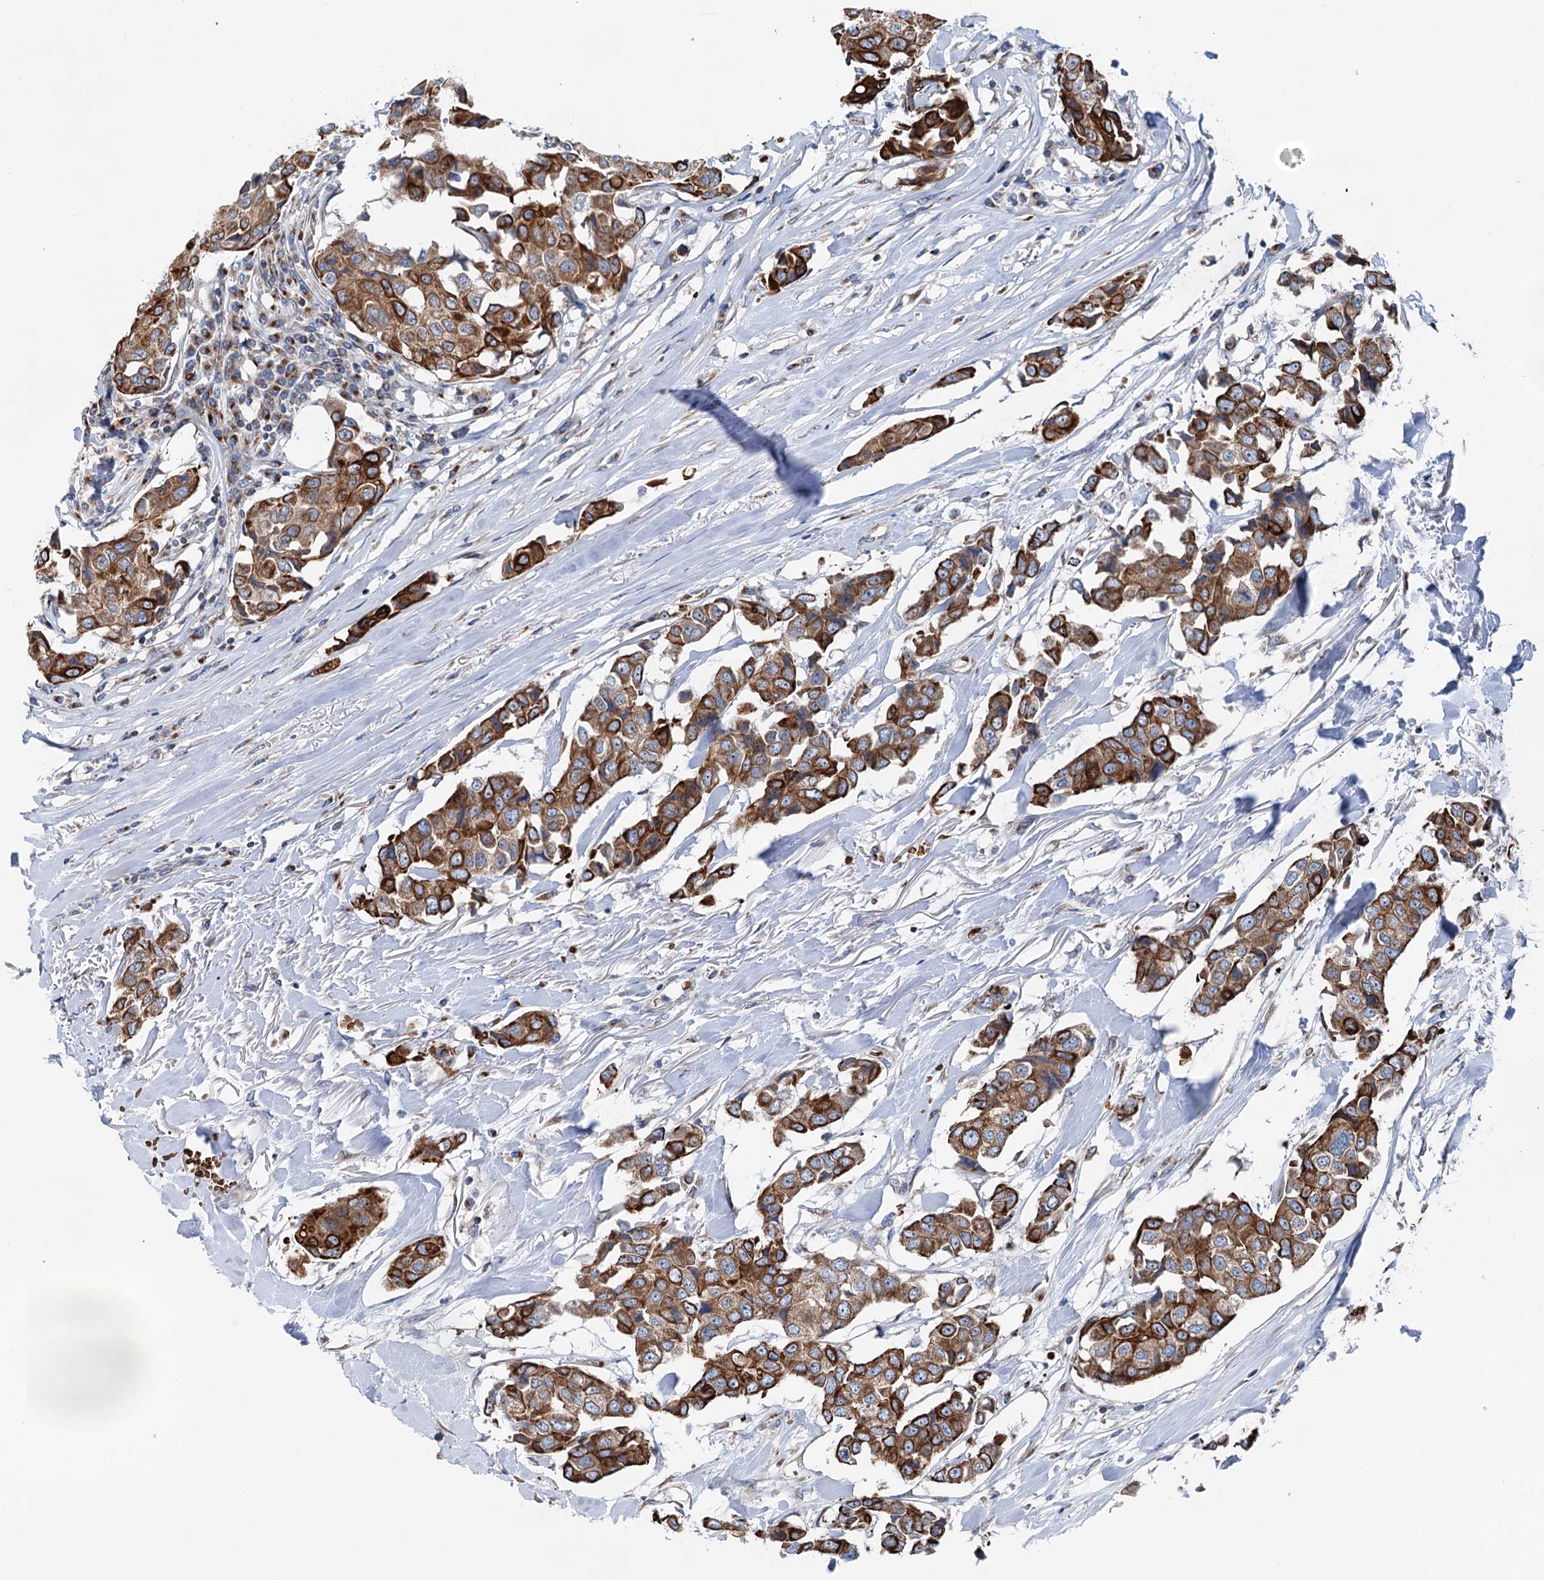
{"staining": {"intensity": "strong", "quantity": "25%-75%", "location": "cytoplasmic/membranous"}, "tissue": "breast cancer", "cell_type": "Tumor cells", "image_type": "cancer", "snomed": [{"axis": "morphology", "description": "Duct carcinoma"}, {"axis": "topography", "description": "Breast"}], "caption": "Breast invasive ductal carcinoma was stained to show a protein in brown. There is high levels of strong cytoplasmic/membranous positivity in about 25%-75% of tumor cells.", "gene": "EIPR1", "patient": {"sex": "female", "age": 80}}